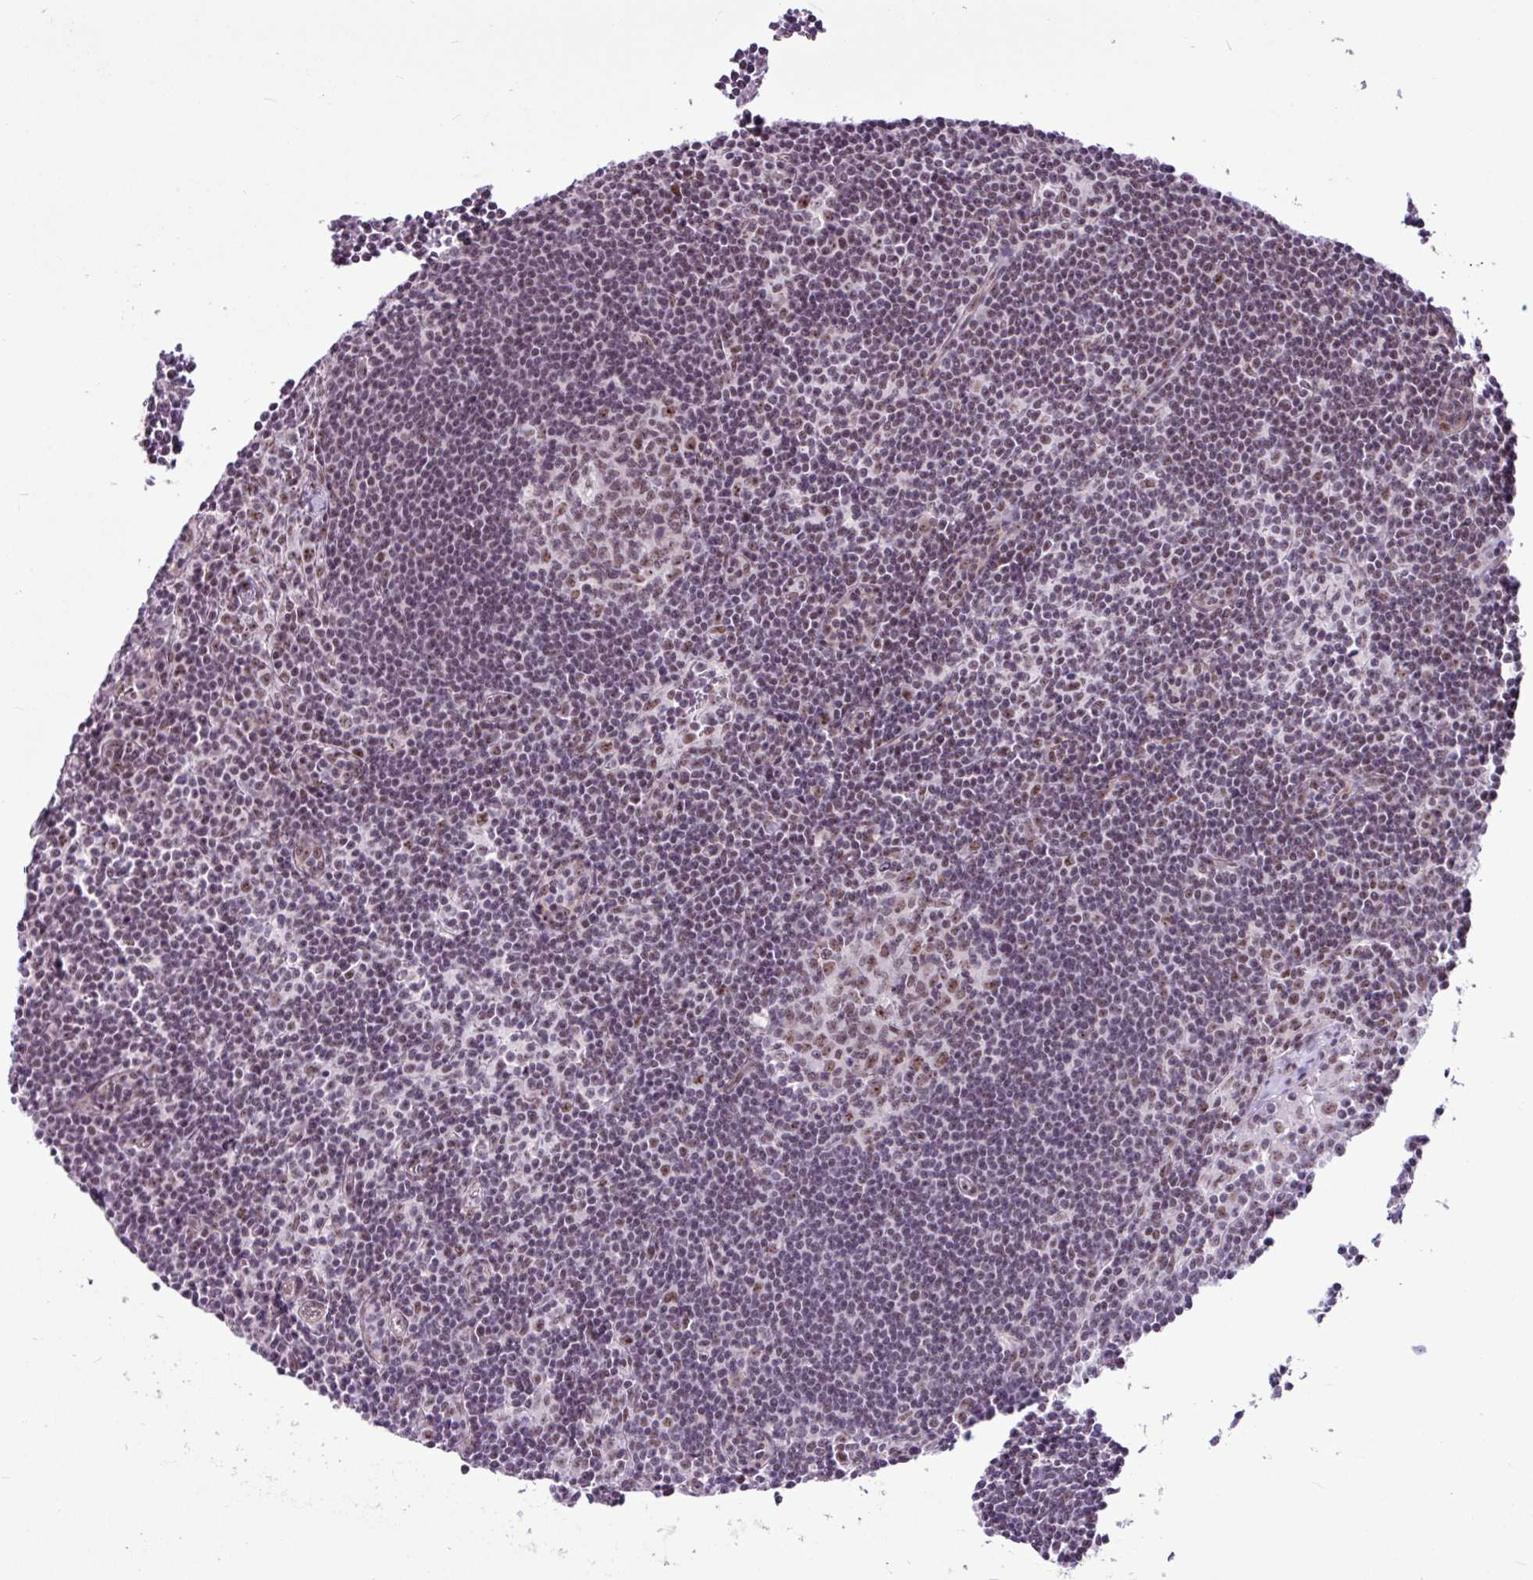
{"staining": {"intensity": "moderate", "quantity": "25%-75%", "location": "nuclear"}, "tissue": "lymph node", "cell_type": "Germinal center cells", "image_type": "normal", "snomed": [{"axis": "morphology", "description": "Normal tissue, NOS"}, {"axis": "topography", "description": "Lymph node"}], "caption": "Protein staining reveals moderate nuclear staining in approximately 25%-75% of germinal center cells in normal lymph node. (DAB = brown stain, brightfield microscopy at high magnification).", "gene": "UTP18", "patient": {"sex": "female", "age": 29}}